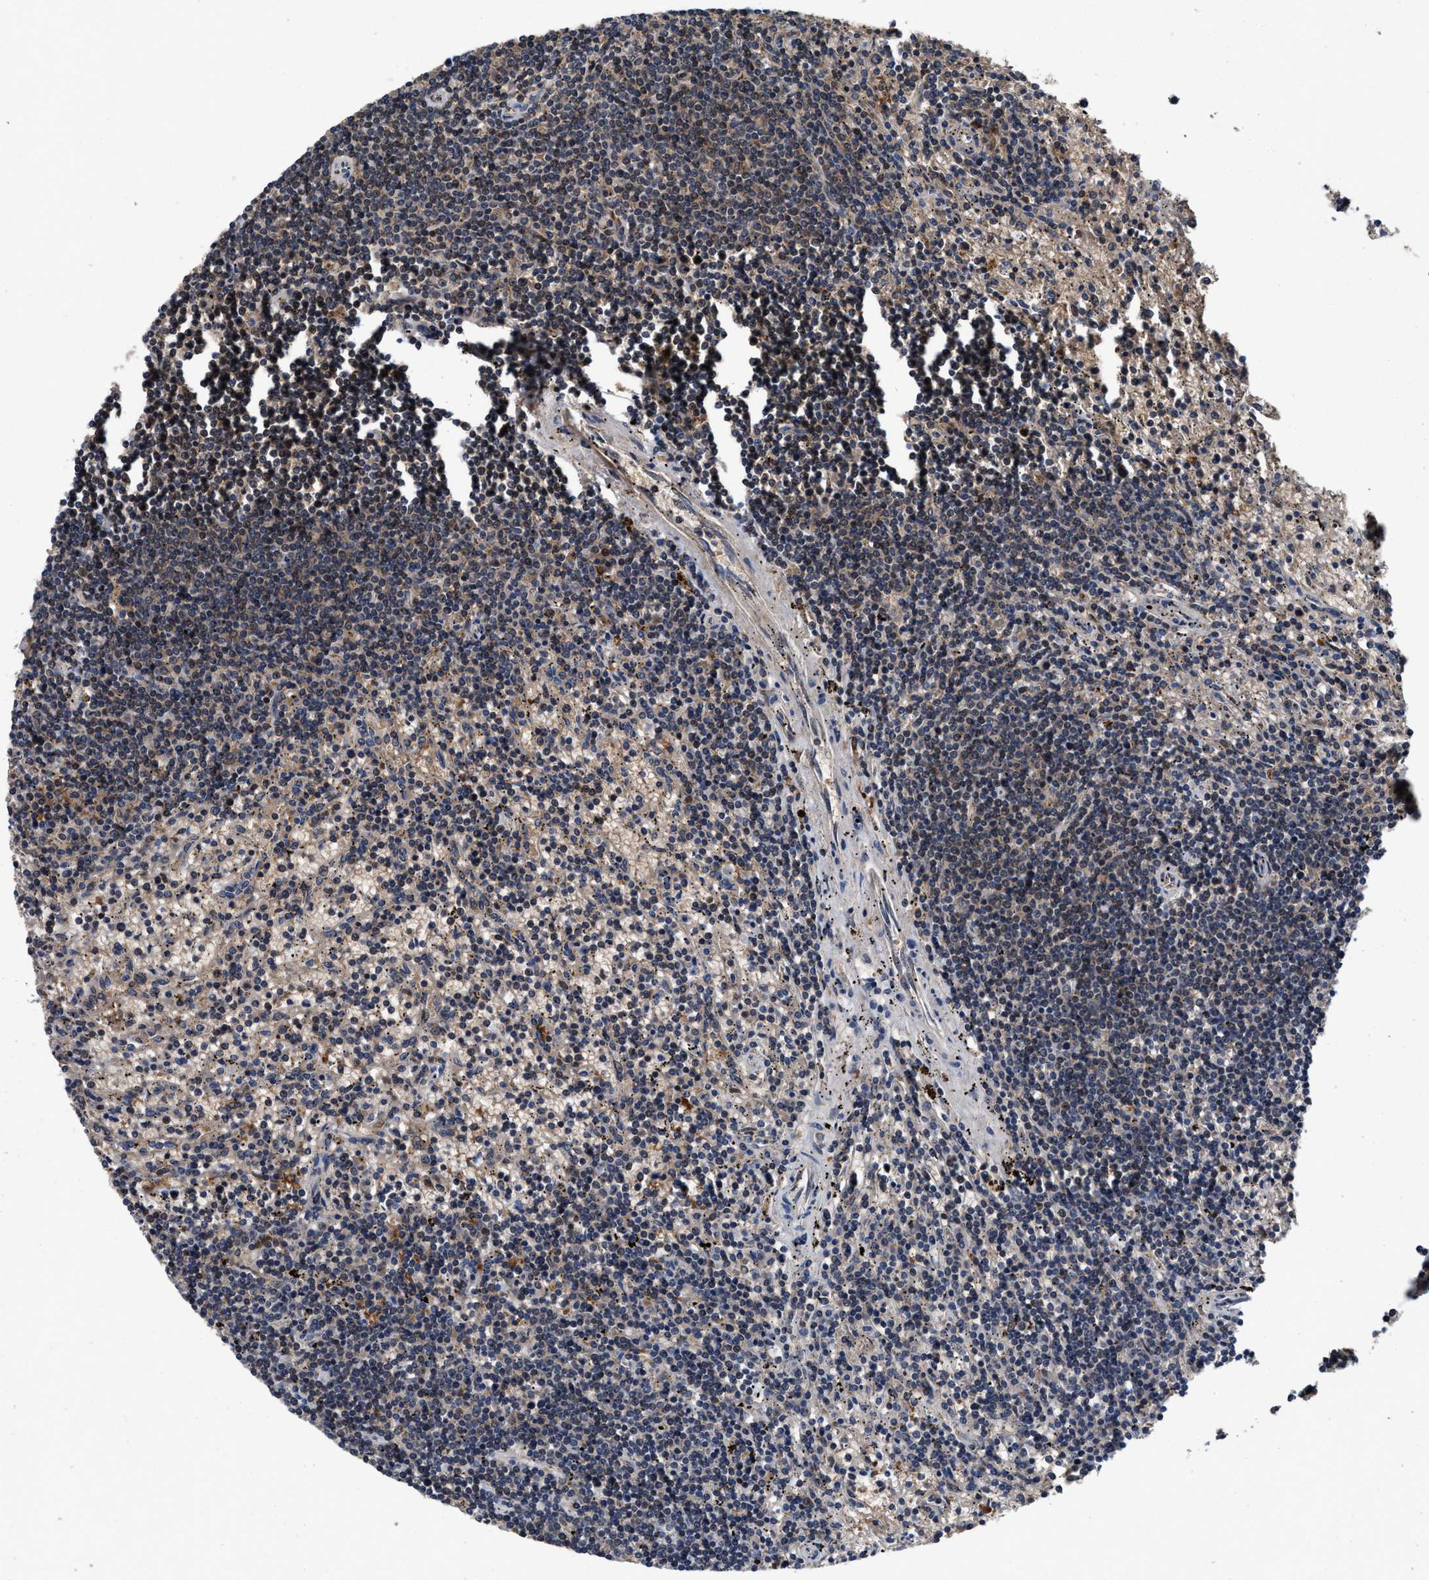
{"staining": {"intensity": "weak", "quantity": "25%-75%", "location": "cytoplasmic/membranous"}, "tissue": "lymphoma", "cell_type": "Tumor cells", "image_type": "cancer", "snomed": [{"axis": "morphology", "description": "Malignant lymphoma, non-Hodgkin's type, Low grade"}, {"axis": "topography", "description": "Spleen"}], "caption": "Low-grade malignant lymphoma, non-Hodgkin's type stained for a protein displays weak cytoplasmic/membranous positivity in tumor cells.", "gene": "RGS10", "patient": {"sex": "male", "age": 76}}